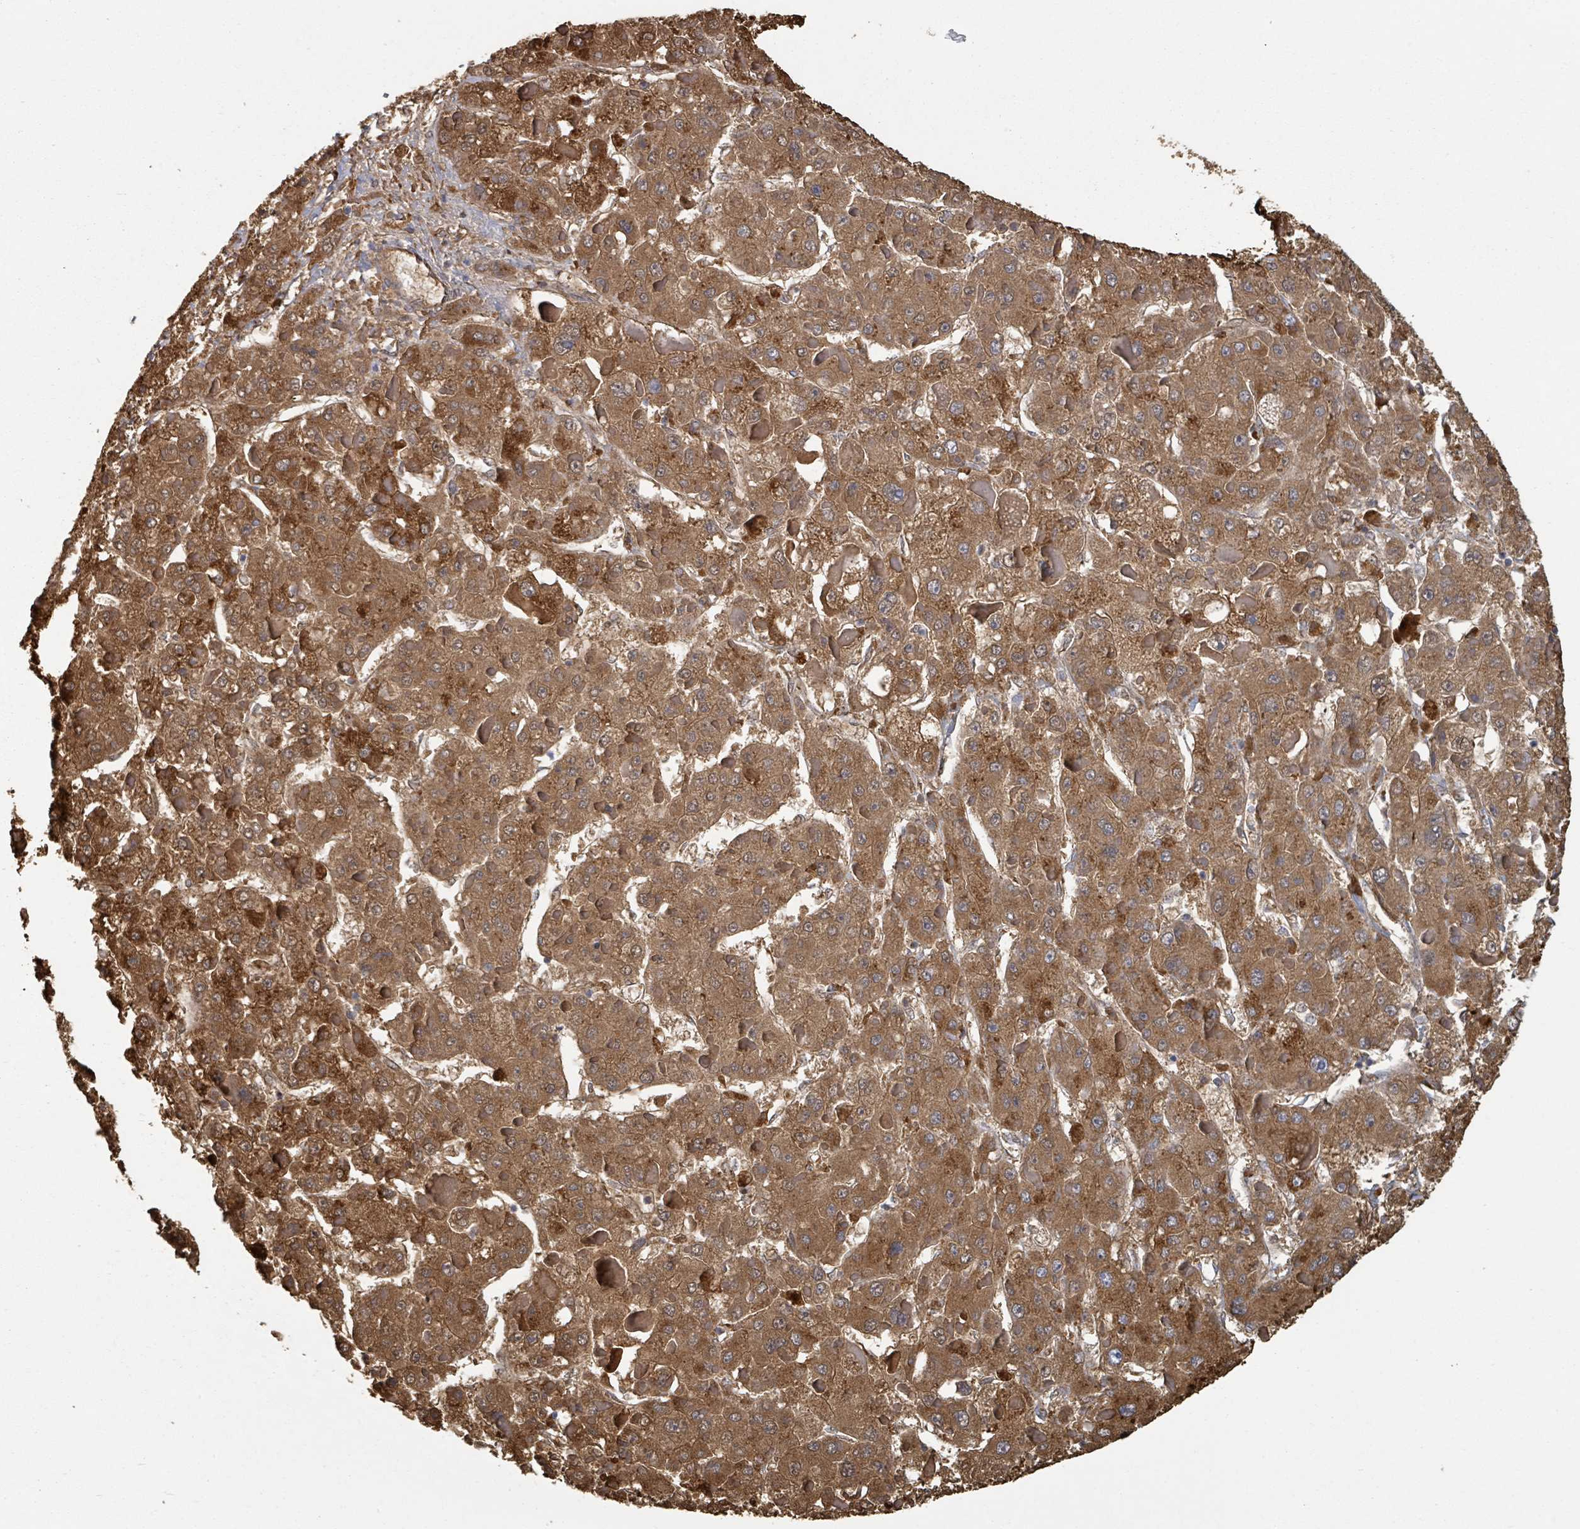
{"staining": {"intensity": "moderate", "quantity": ">75%", "location": "cytoplasmic/membranous"}, "tissue": "liver cancer", "cell_type": "Tumor cells", "image_type": "cancer", "snomed": [{"axis": "morphology", "description": "Carcinoma, Hepatocellular, NOS"}, {"axis": "topography", "description": "Liver"}], "caption": "Tumor cells display medium levels of moderate cytoplasmic/membranous staining in about >75% of cells in human liver hepatocellular carcinoma.", "gene": "GABBR1", "patient": {"sex": "female", "age": 73}}